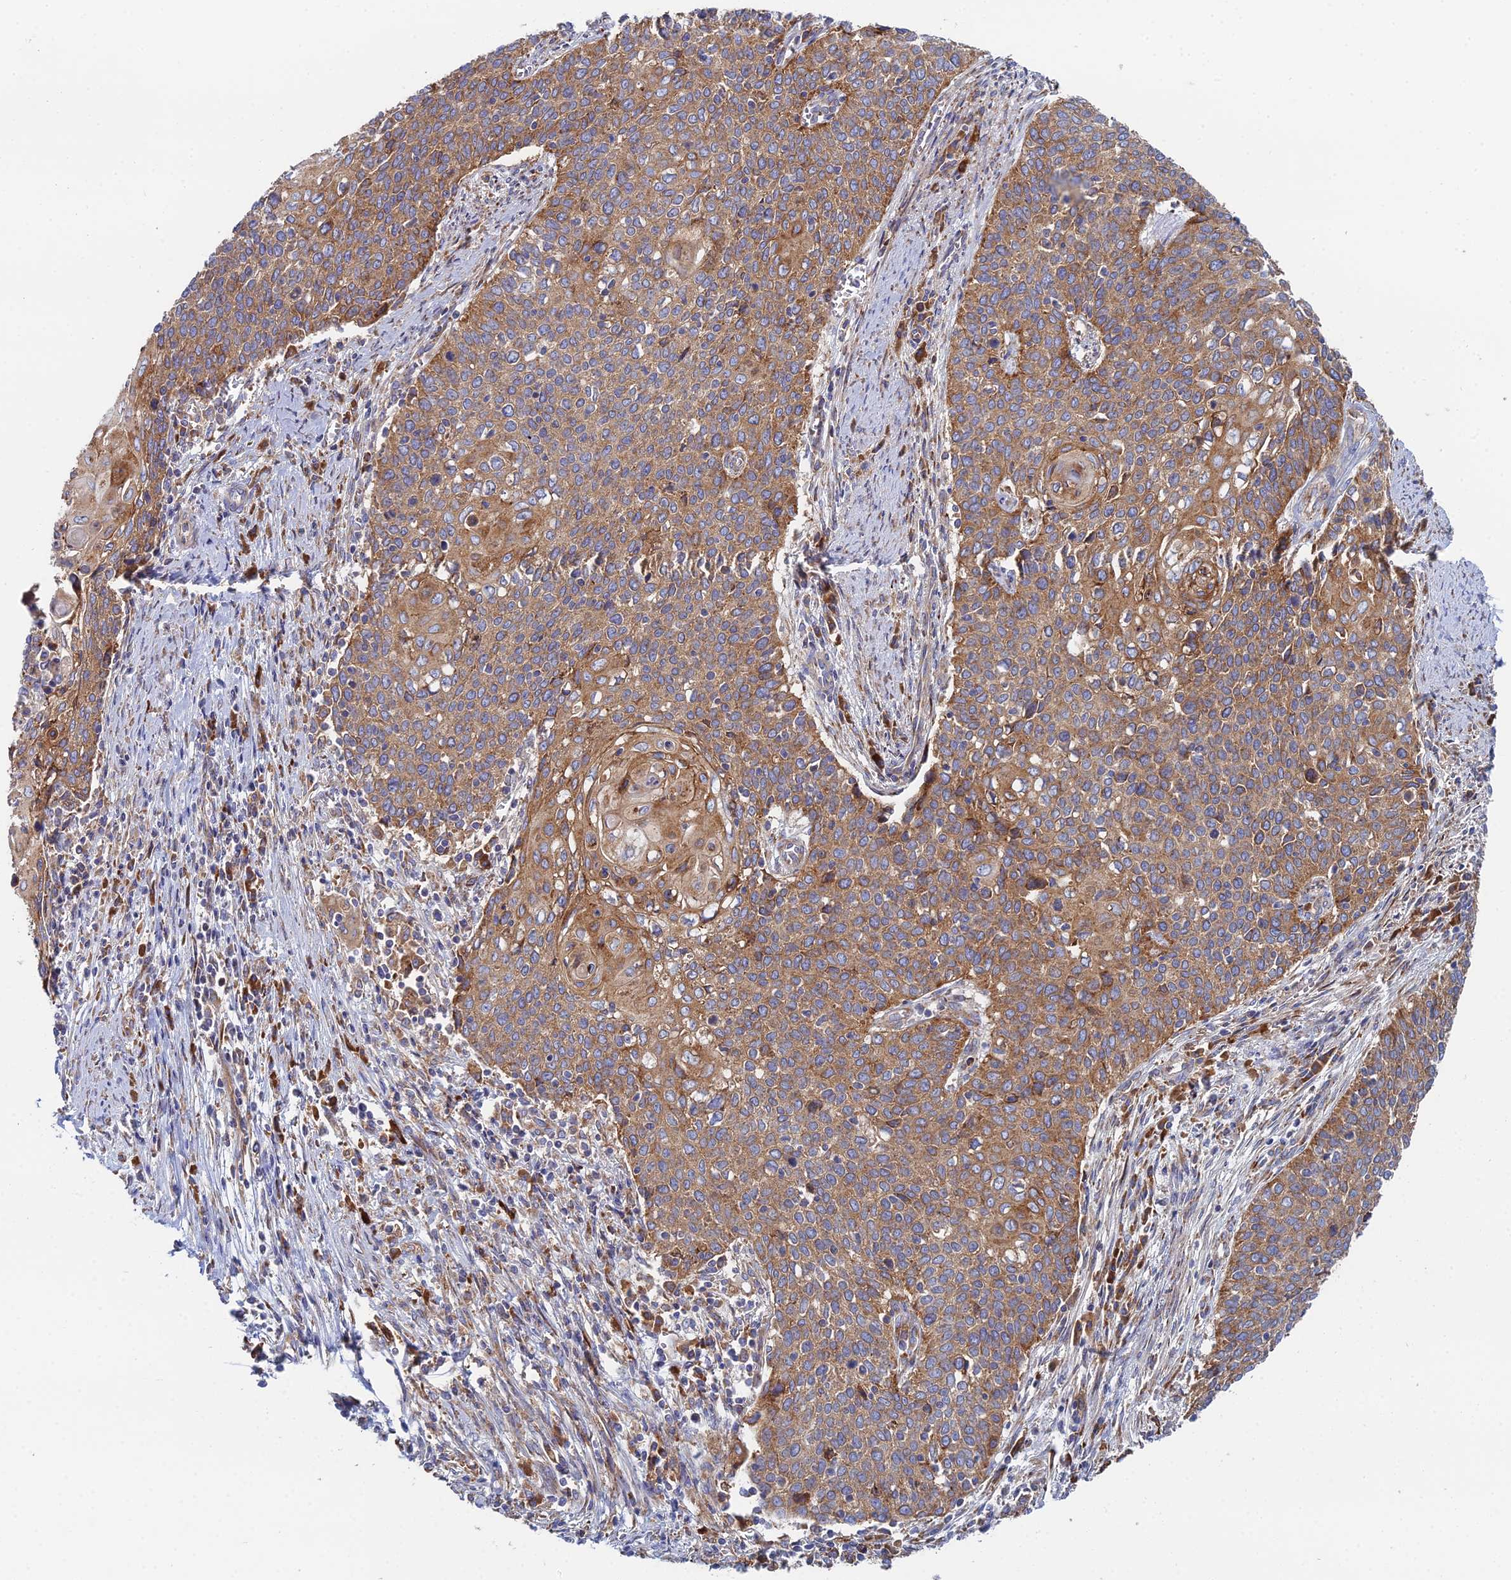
{"staining": {"intensity": "moderate", "quantity": ">75%", "location": "cytoplasmic/membranous"}, "tissue": "cervical cancer", "cell_type": "Tumor cells", "image_type": "cancer", "snomed": [{"axis": "morphology", "description": "Squamous cell carcinoma, NOS"}, {"axis": "topography", "description": "Cervix"}], "caption": "Cervical cancer (squamous cell carcinoma) stained for a protein (brown) shows moderate cytoplasmic/membranous positive expression in about >75% of tumor cells.", "gene": "CLCN3", "patient": {"sex": "female", "age": 39}}